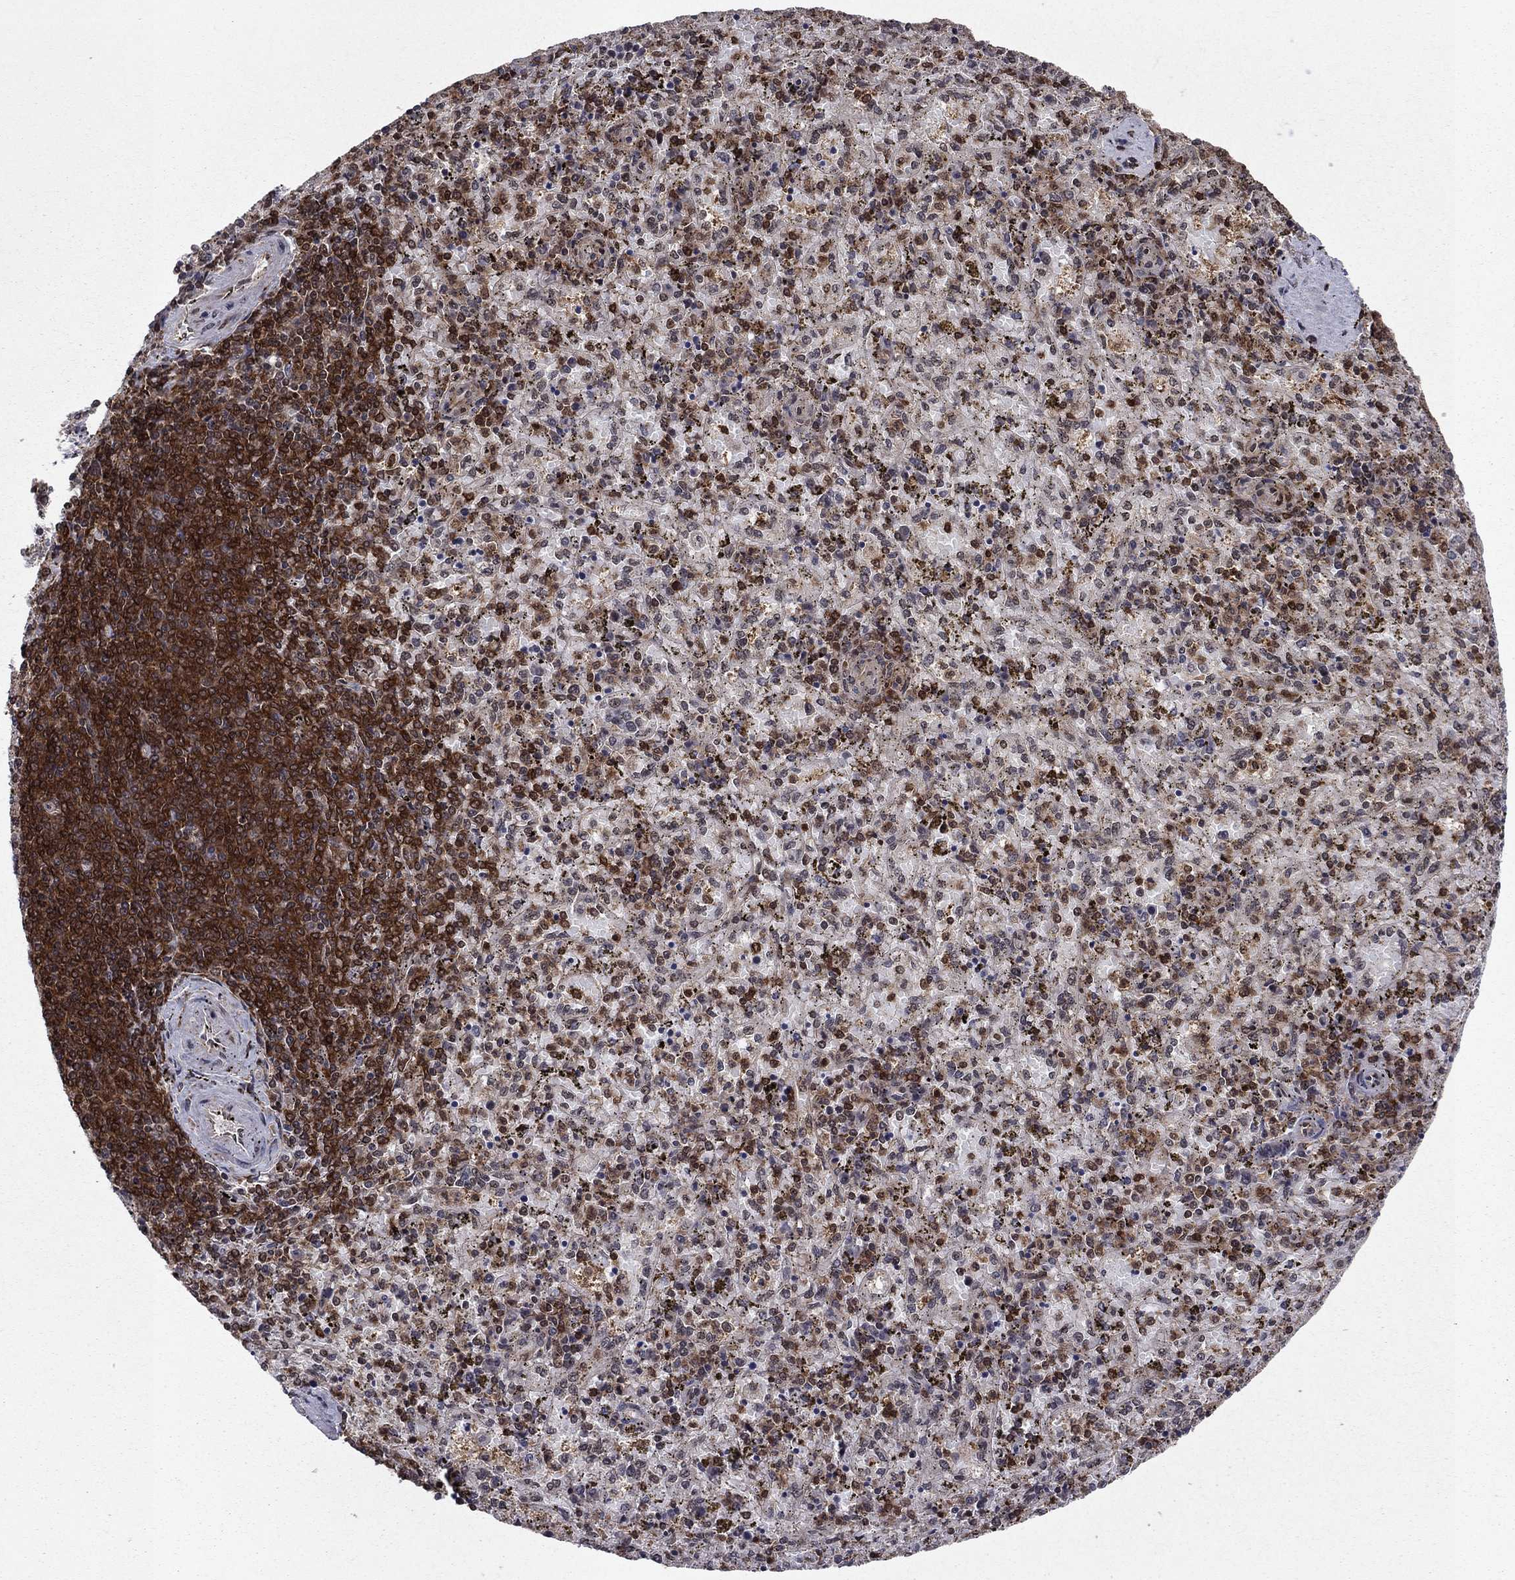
{"staining": {"intensity": "strong", "quantity": "<25%", "location": "nuclear"}, "tissue": "spleen", "cell_type": "Cells in red pulp", "image_type": "normal", "snomed": [{"axis": "morphology", "description": "Normal tissue, NOS"}, {"axis": "topography", "description": "Spleen"}], "caption": "Immunohistochemistry (IHC) of benign human spleen displays medium levels of strong nuclear expression in about <25% of cells in red pulp.", "gene": "SSX2IP", "patient": {"sex": "female", "age": 50}}